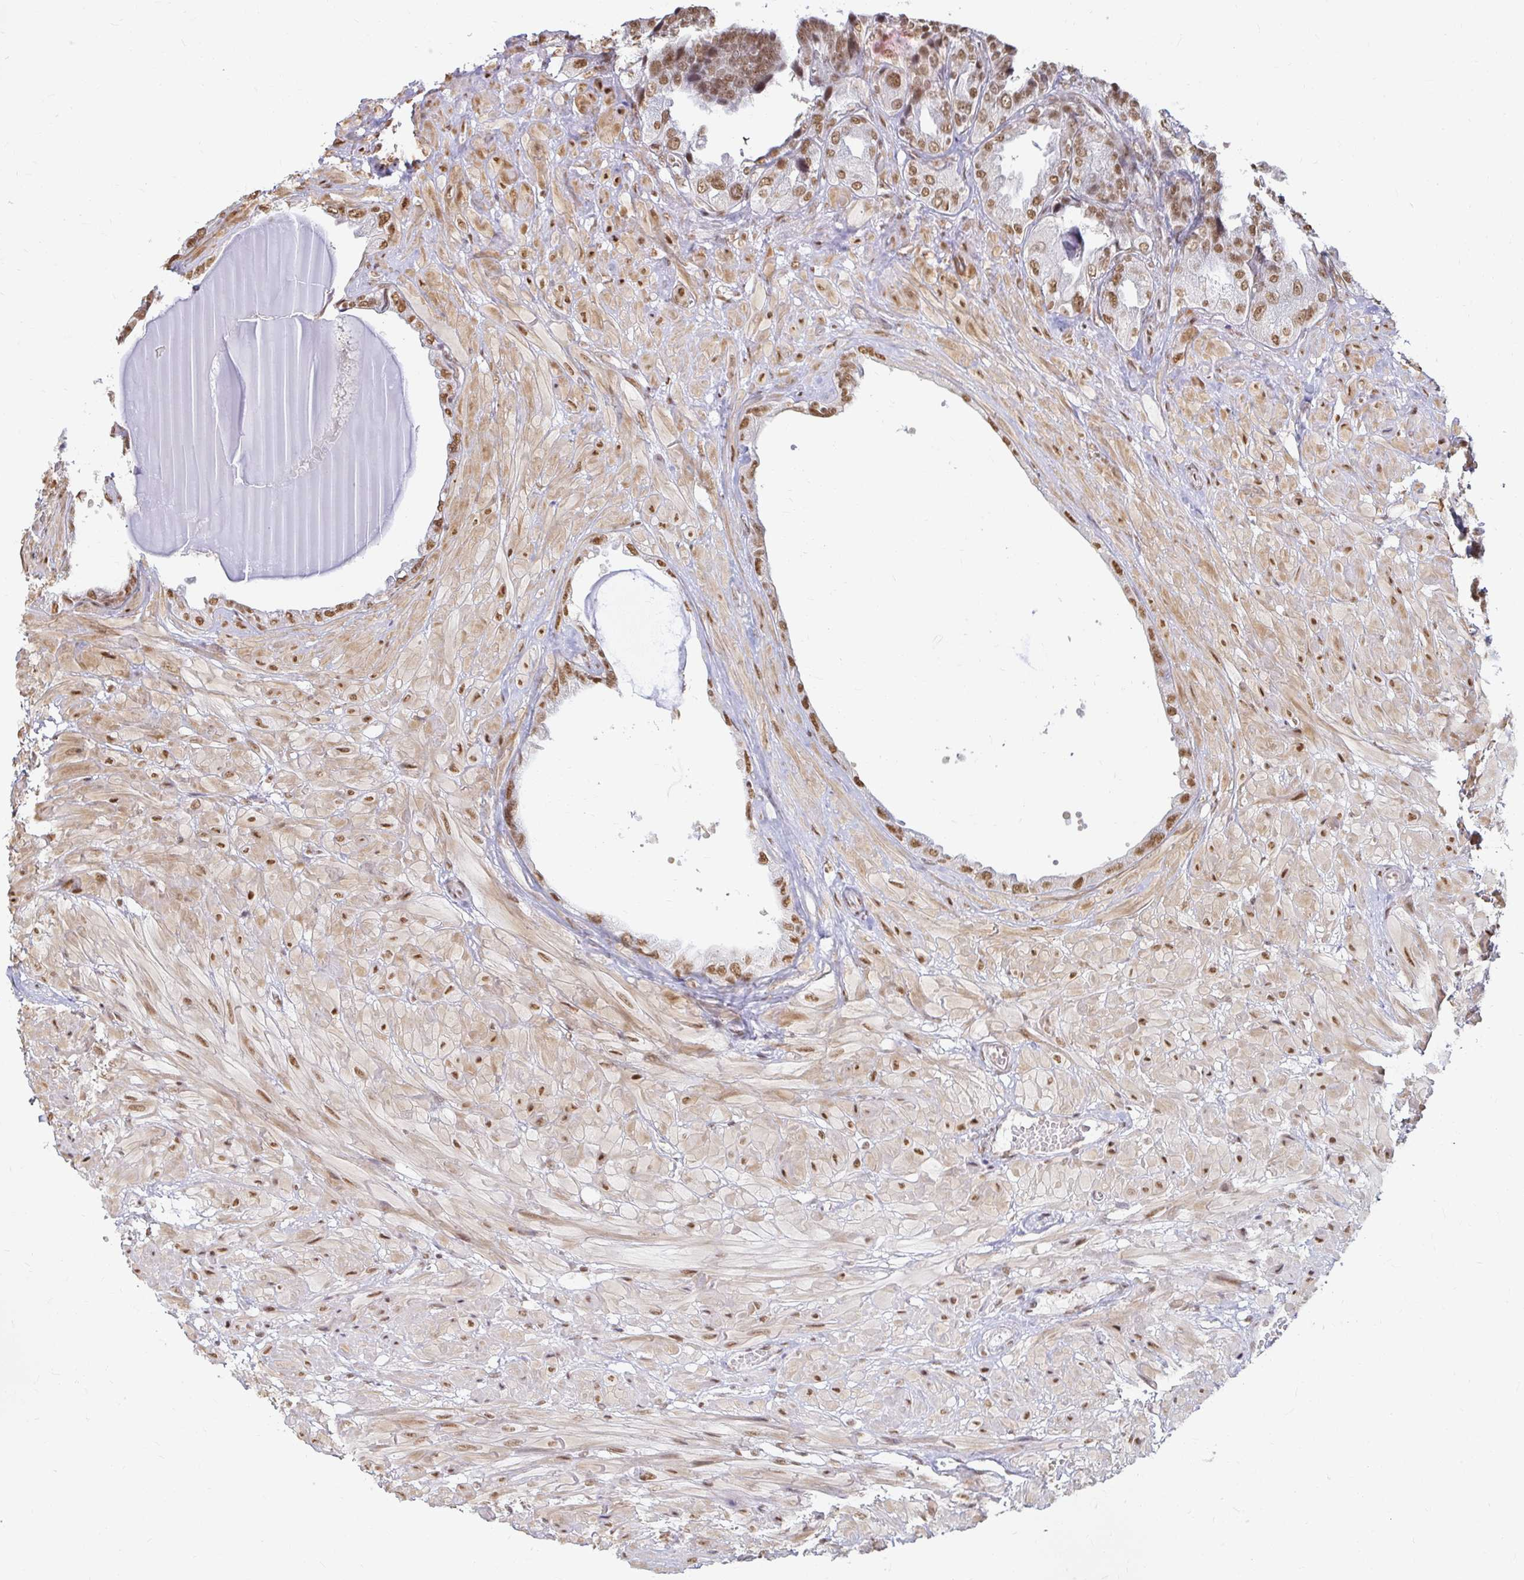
{"staining": {"intensity": "moderate", "quantity": ">75%", "location": "nuclear"}, "tissue": "seminal vesicle", "cell_type": "Glandular cells", "image_type": "normal", "snomed": [{"axis": "morphology", "description": "Normal tissue, NOS"}, {"axis": "topography", "description": "Seminal veicle"}], "caption": "Immunohistochemistry (IHC) histopathology image of unremarkable seminal vesicle: seminal vesicle stained using immunohistochemistry demonstrates medium levels of moderate protein expression localized specifically in the nuclear of glandular cells, appearing as a nuclear brown color.", "gene": "HNRNPU", "patient": {"sex": "male", "age": 55}}